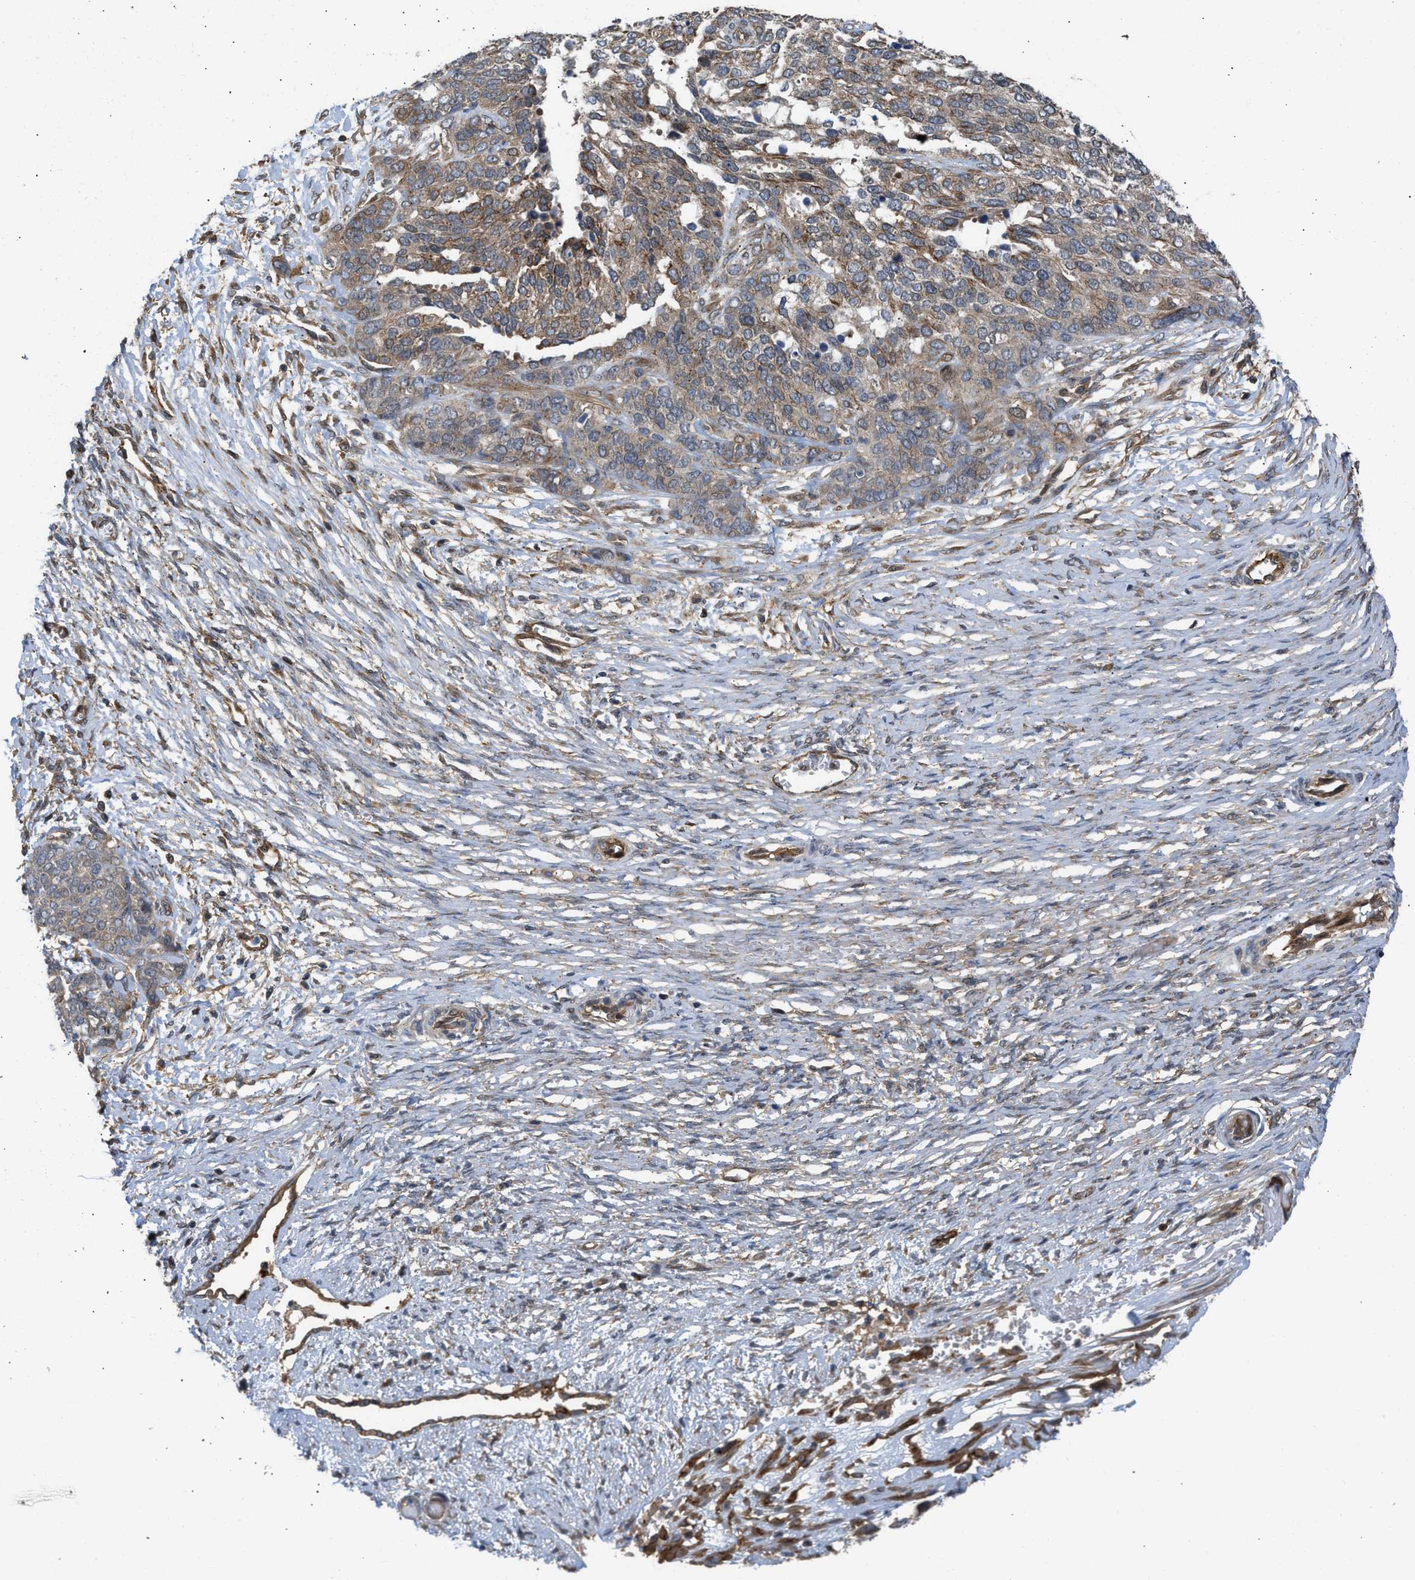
{"staining": {"intensity": "weak", "quantity": ">75%", "location": "cytoplasmic/membranous"}, "tissue": "ovarian cancer", "cell_type": "Tumor cells", "image_type": "cancer", "snomed": [{"axis": "morphology", "description": "Cystadenocarcinoma, serous, NOS"}, {"axis": "topography", "description": "Ovary"}], "caption": "Ovarian cancer (serous cystadenocarcinoma) stained with IHC reveals weak cytoplasmic/membranous staining in about >75% of tumor cells.", "gene": "GPATCH2L", "patient": {"sex": "female", "age": 44}}